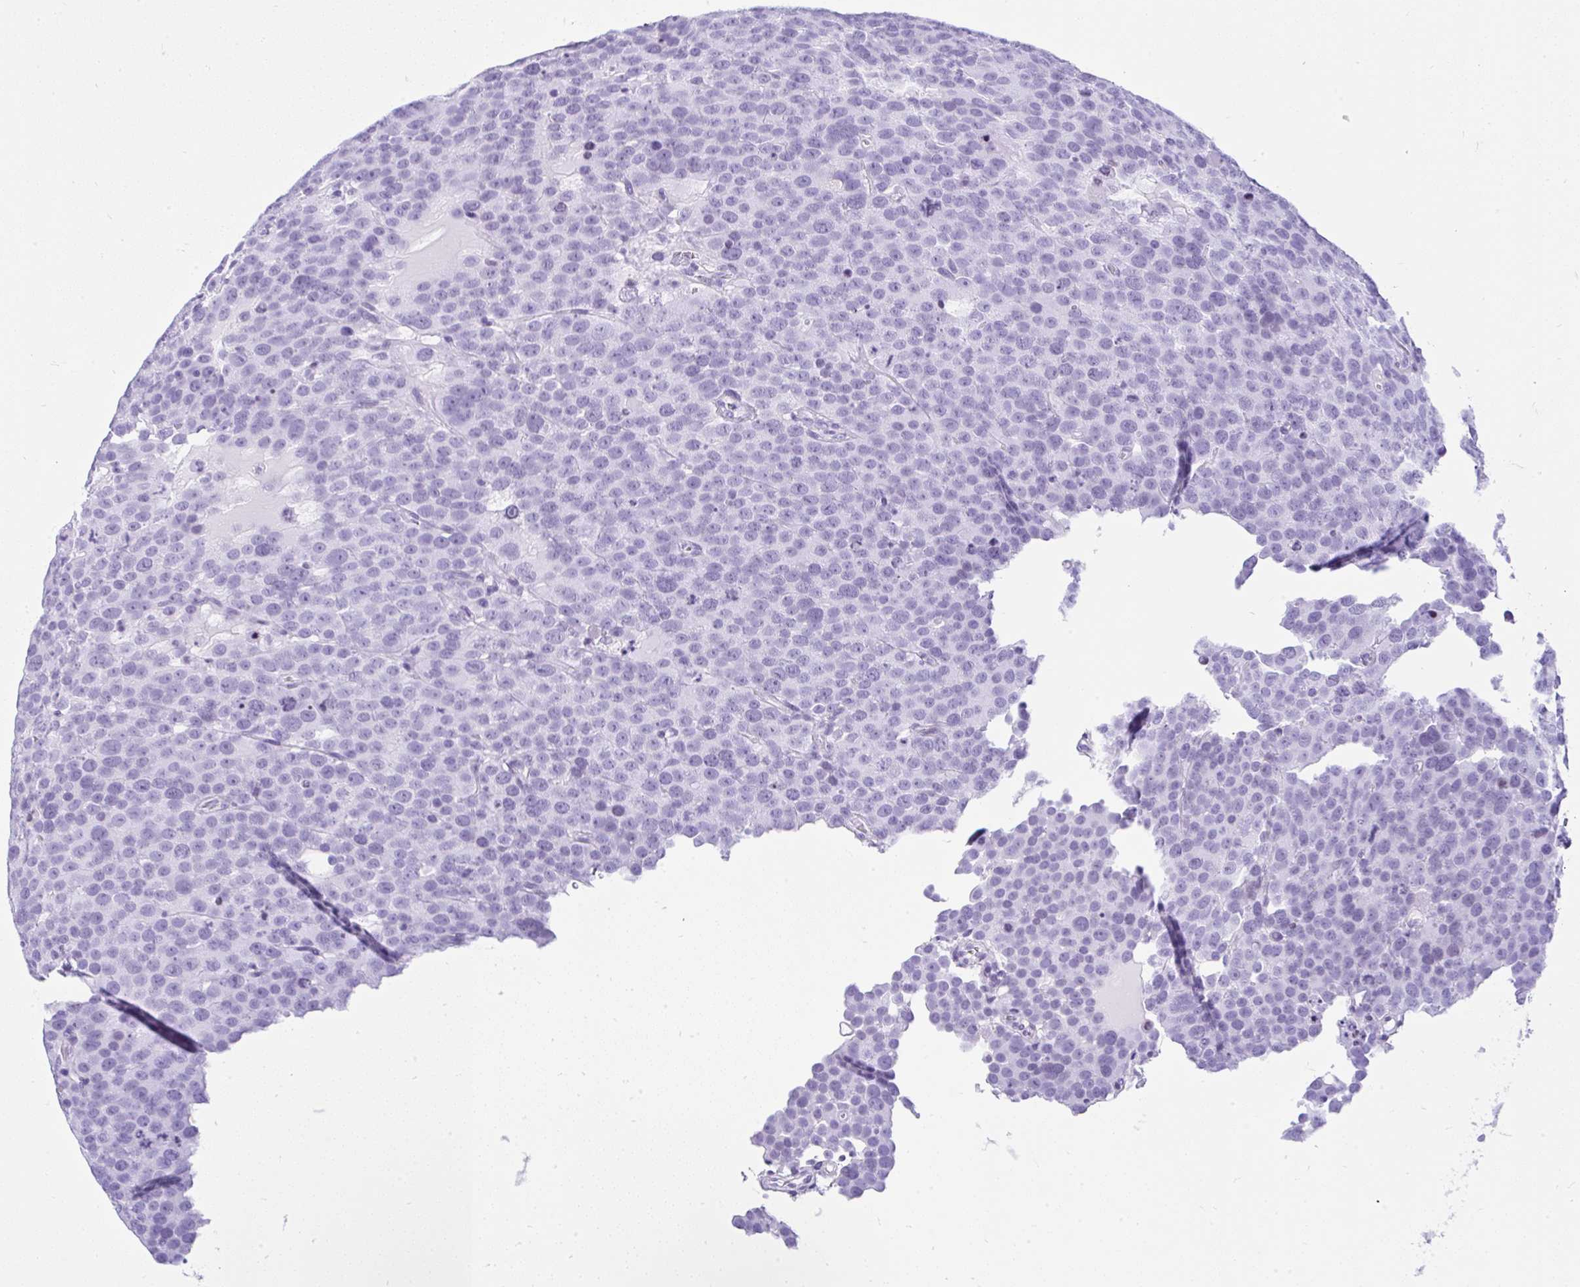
{"staining": {"intensity": "negative", "quantity": "none", "location": "none"}, "tissue": "testis cancer", "cell_type": "Tumor cells", "image_type": "cancer", "snomed": [{"axis": "morphology", "description": "Seminoma, NOS"}, {"axis": "topography", "description": "Testis"}], "caption": "Photomicrograph shows no significant protein positivity in tumor cells of testis seminoma. (Brightfield microscopy of DAB IHC at high magnification).", "gene": "KRT27", "patient": {"sex": "male", "age": 71}}